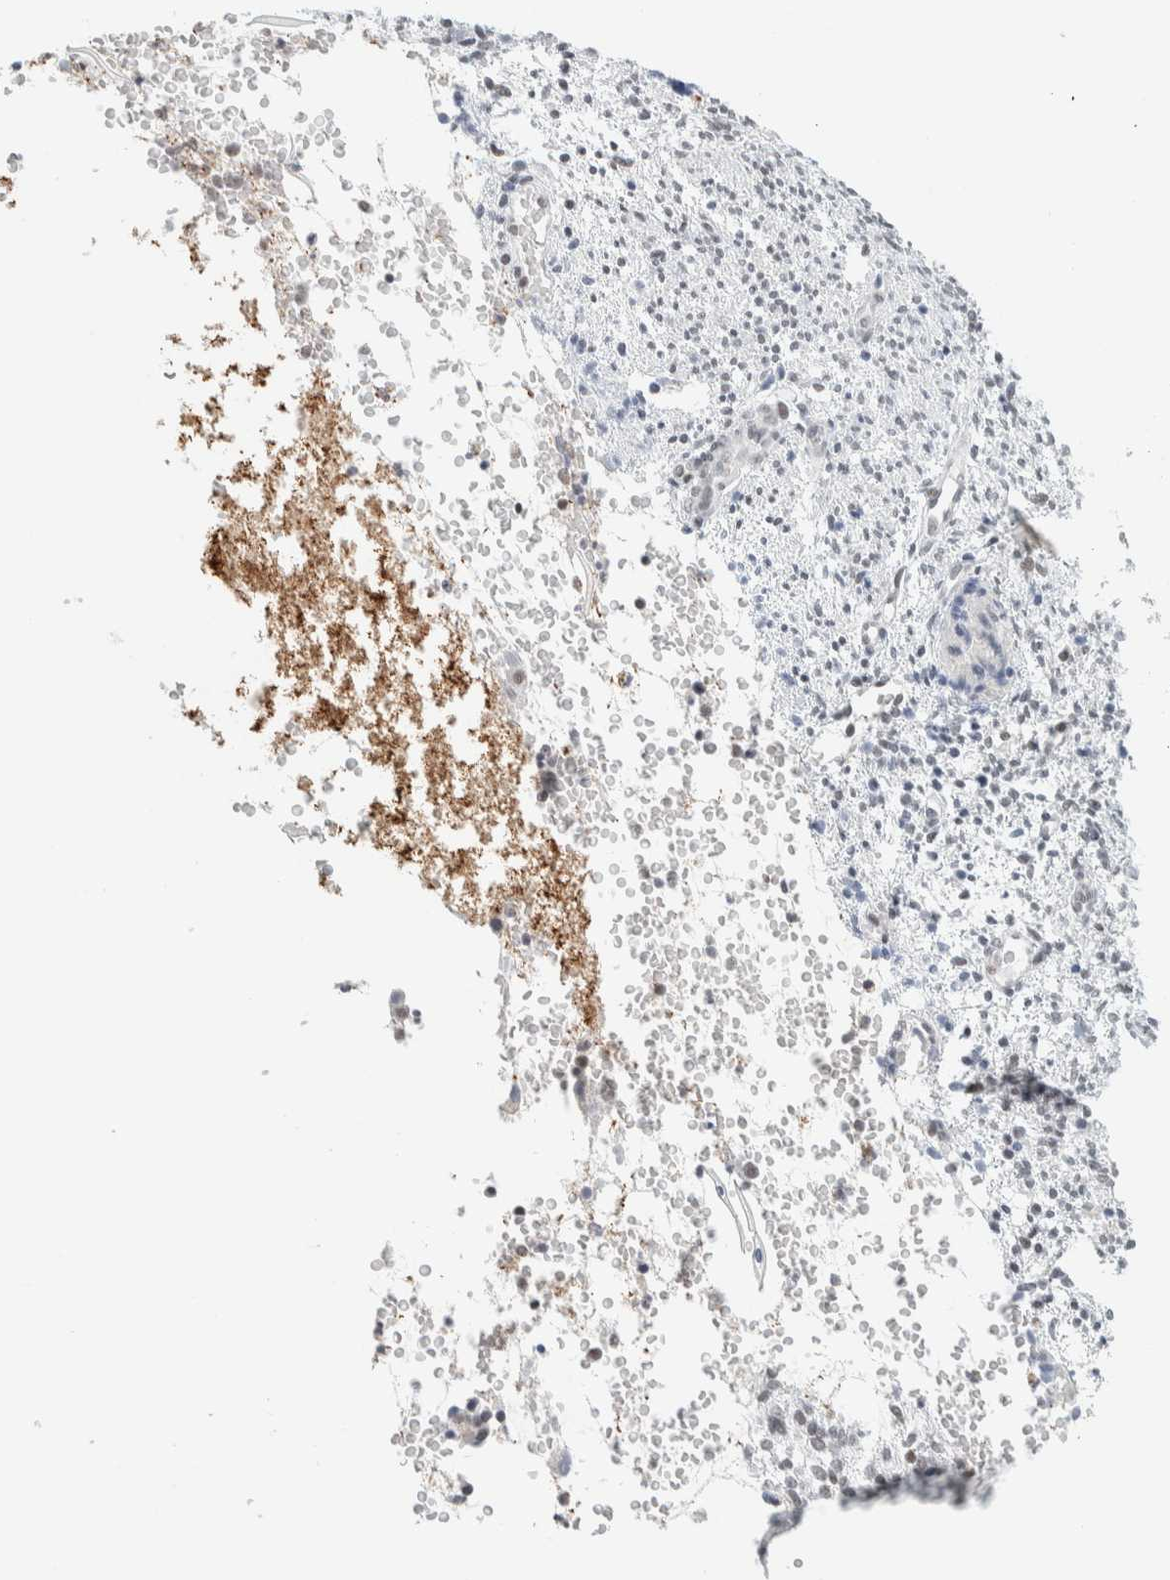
{"staining": {"intensity": "negative", "quantity": "none", "location": "none"}, "tissue": "endometrium", "cell_type": "Cells in endometrial stroma", "image_type": "normal", "snomed": [{"axis": "morphology", "description": "Normal tissue, NOS"}, {"axis": "topography", "description": "Endometrium"}], "caption": "Cells in endometrial stroma show no significant staining in normal endometrium.", "gene": "CDH17", "patient": {"sex": "female", "age": 35}}